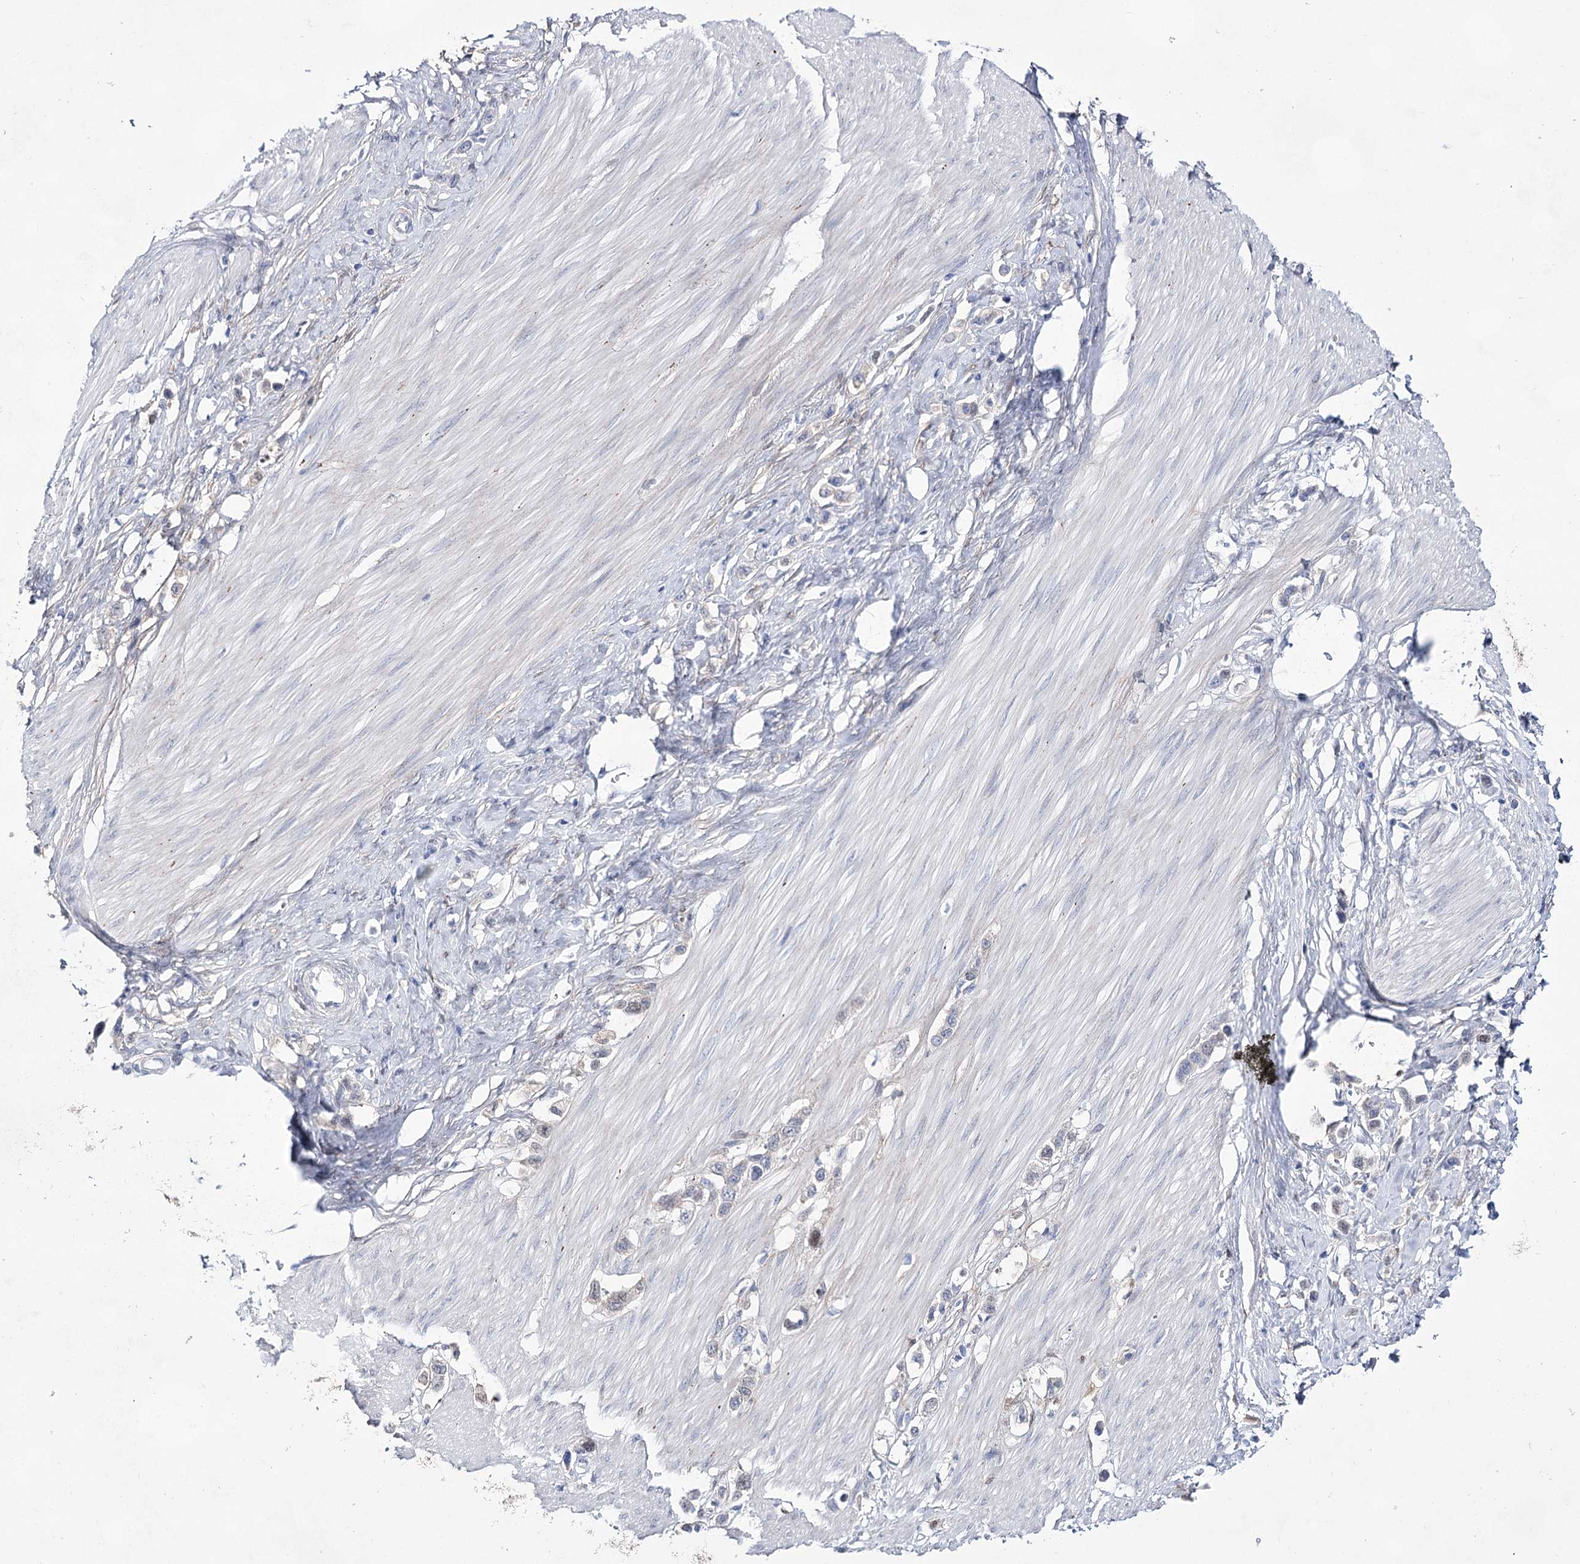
{"staining": {"intensity": "negative", "quantity": "none", "location": "none"}, "tissue": "stomach cancer", "cell_type": "Tumor cells", "image_type": "cancer", "snomed": [{"axis": "morphology", "description": "Adenocarcinoma, NOS"}, {"axis": "topography", "description": "Stomach"}], "caption": "Immunohistochemistry (IHC) of human stomach adenocarcinoma displays no staining in tumor cells.", "gene": "UGDH", "patient": {"sex": "female", "age": 65}}